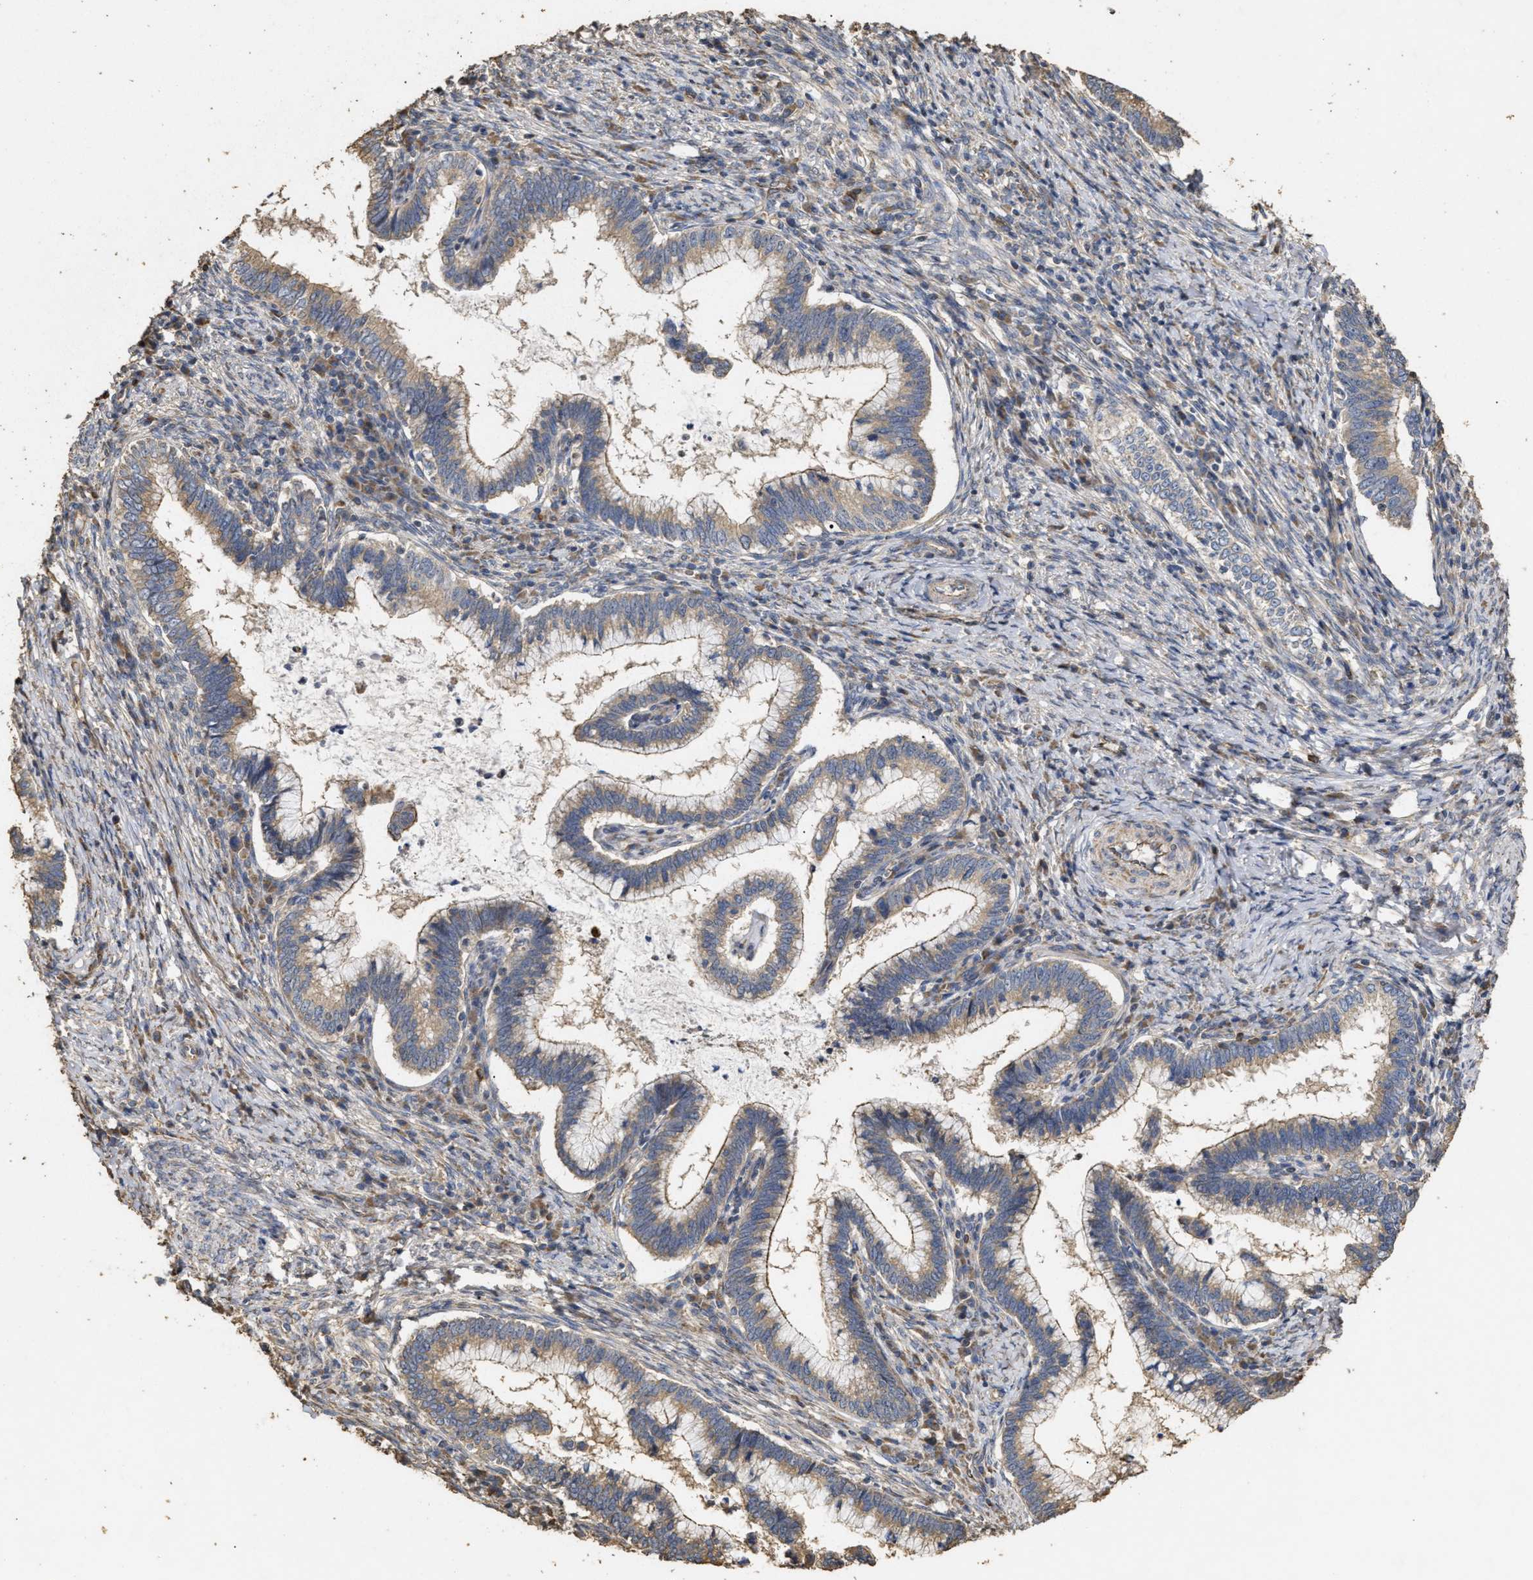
{"staining": {"intensity": "weak", "quantity": ">75%", "location": "cytoplasmic/membranous"}, "tissue": "cervical cancer", "cell_type": "Tumor cells", "image_type": "cancer", "snomed": [{"axis": "morphology", "description": "Adenocarcinoma, NOS"}, {"axis": "topography", "description": "Cervix"}], "caption": "Adenocarcinoma (cervical) stained with a brown dye demonstrates weak cytoplasmic/membranous positive staining in about >75% of tumor cells.", "gene": "NAV1", "patient": {"sex": "female", "age": 36}}